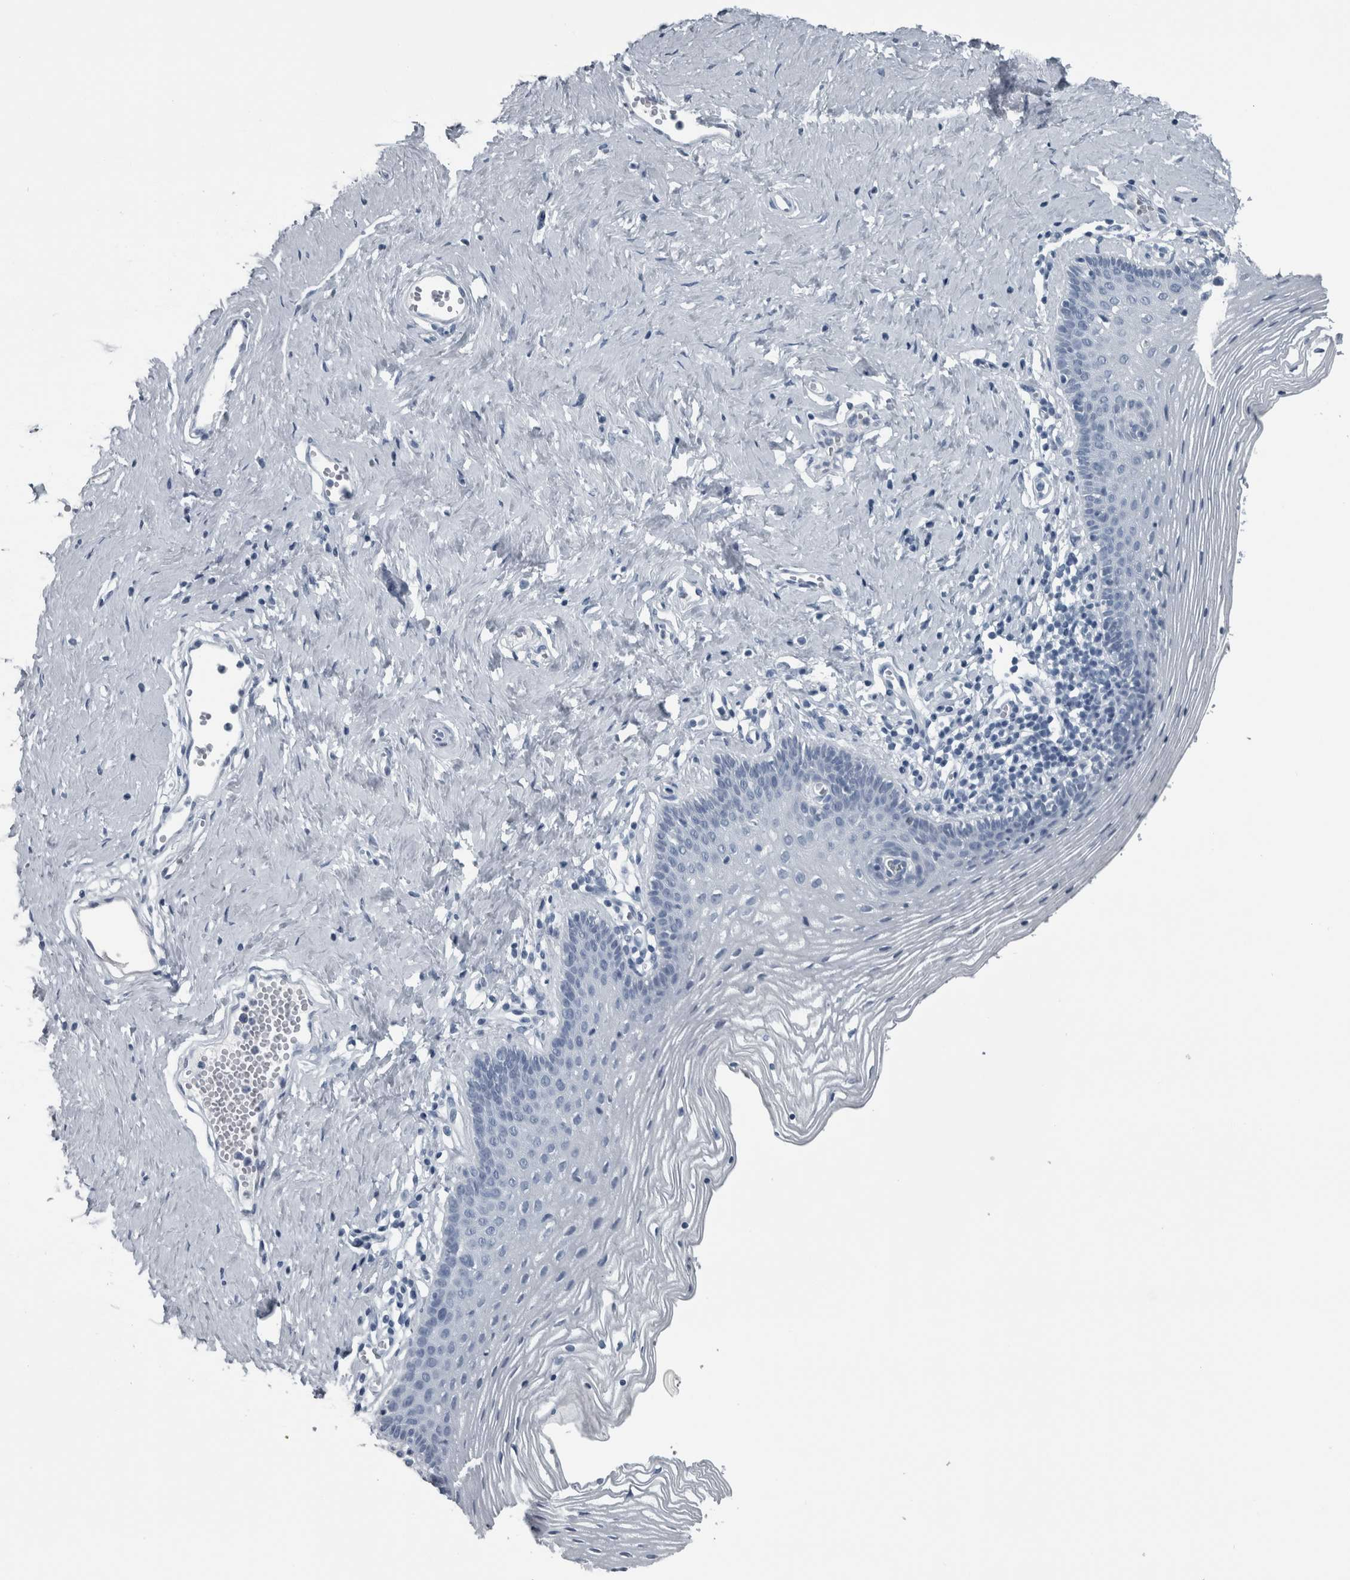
{"staining": {"intensity": "negative", "quantity": "none", "location": "none"}, "tissue": "vagina", "cell_type": "Squamous epithelial cells", "image_type": "normal", "snomed": [{"axis": "morphology", "description": "Normal tissue, NOS"}, {"axis": "topography", "description": "Vagina"}], "caption": "Immunohistochemistry image of benign vagina stained for a protein (brown), which displays no expression in squamous epithelial cells. (DAB IHC visualized using brightfield microscopy, high magnification).", "gene": "KRT20", "patient": {"sex": "female", "age": 32}}